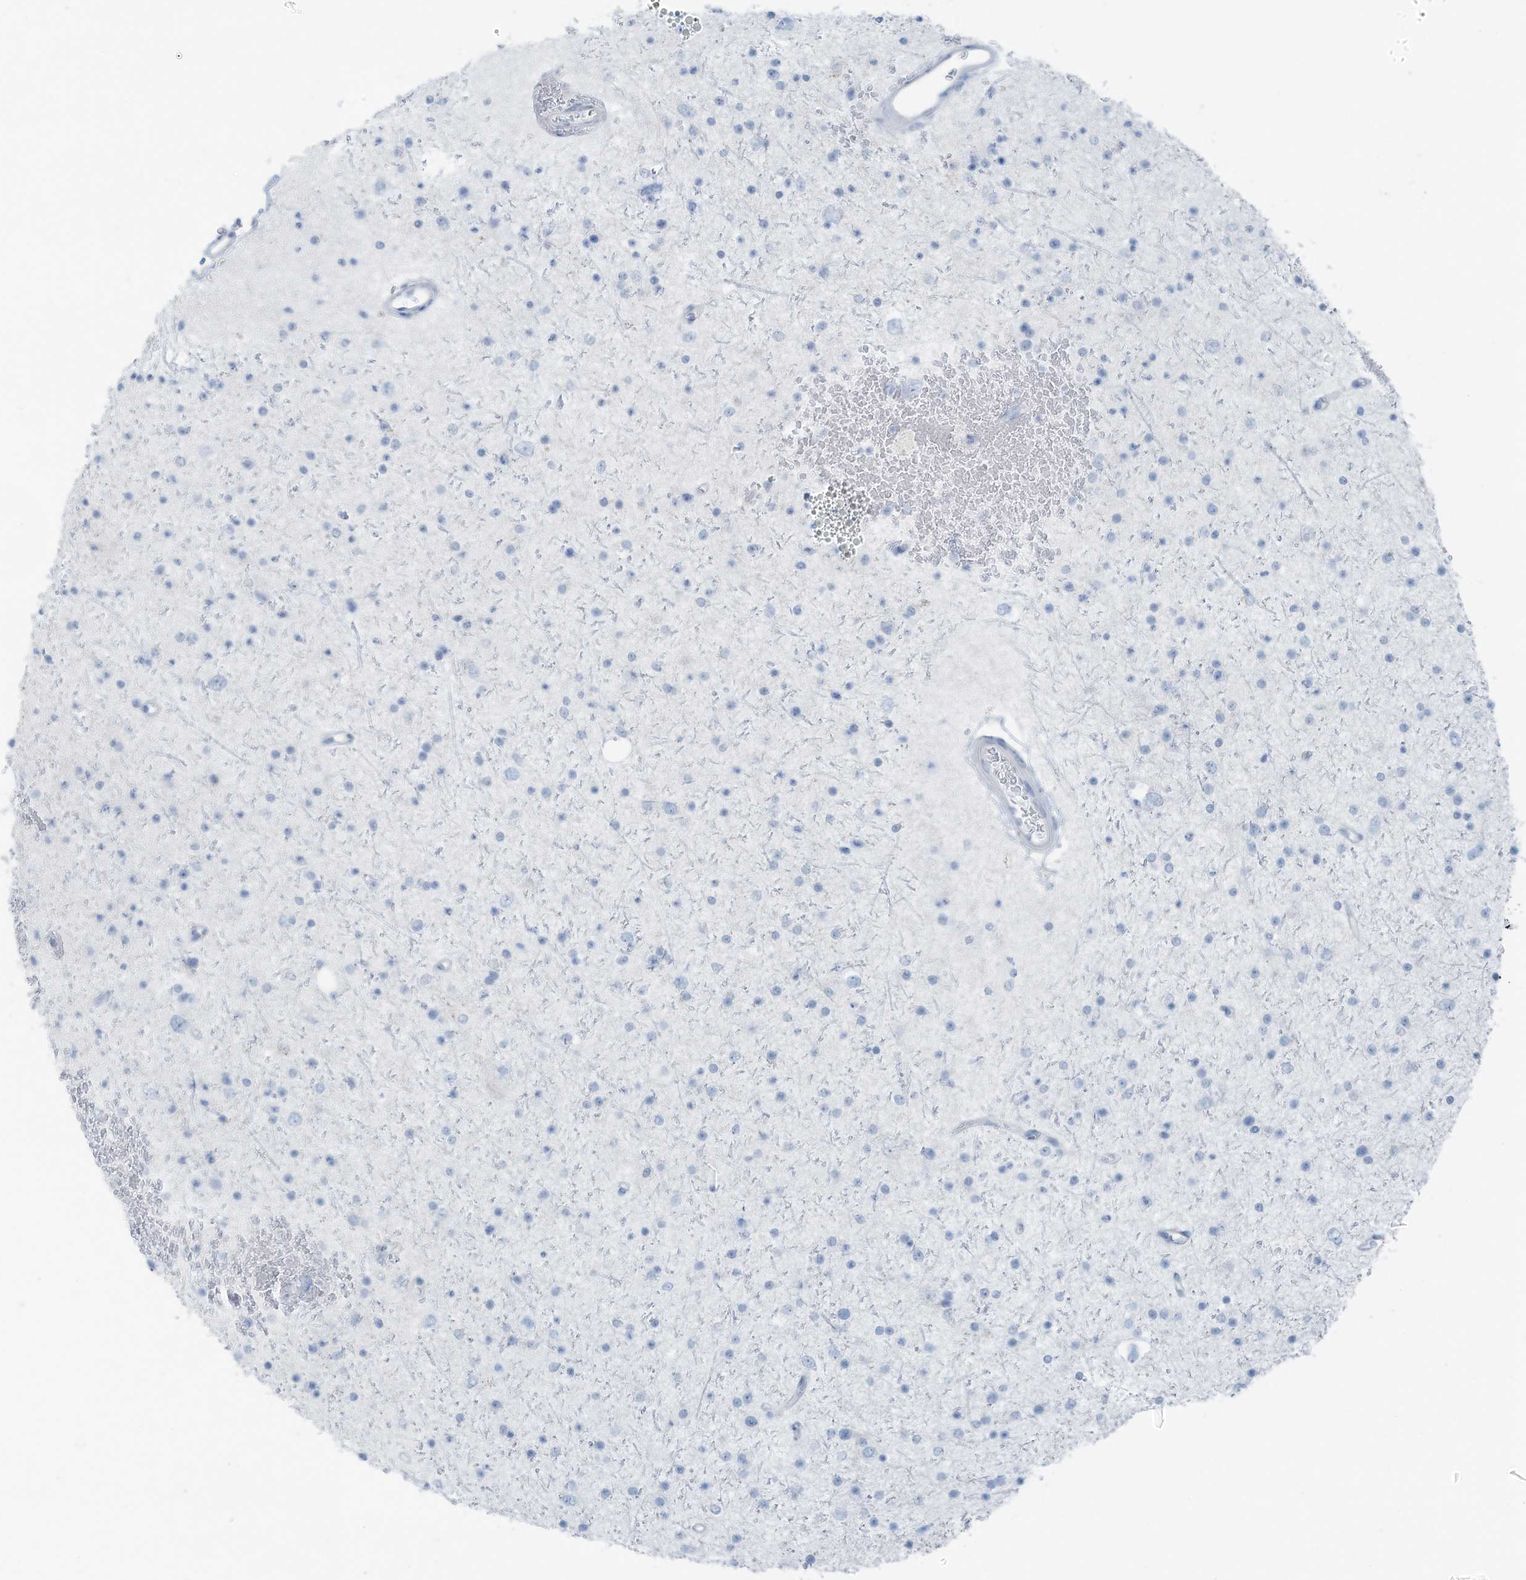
{"staining": {"intensity": "negative", "quantity": "none", "location": "none"}, "tissue": "glioma", "cell_type": "Tumor cells", "image_type": "cancer", "snomed": [{"axis": "morphology", "description": "Glioma, malignant, Low grade"}, {"axis": "topography", "description": "Brain"}], "caption": "Glioma was stained to show a protein in brown. There is no significant staining in tumor cells.", "gene": "SLC25A43", "patient": {"sex": "female", "age": 37}}